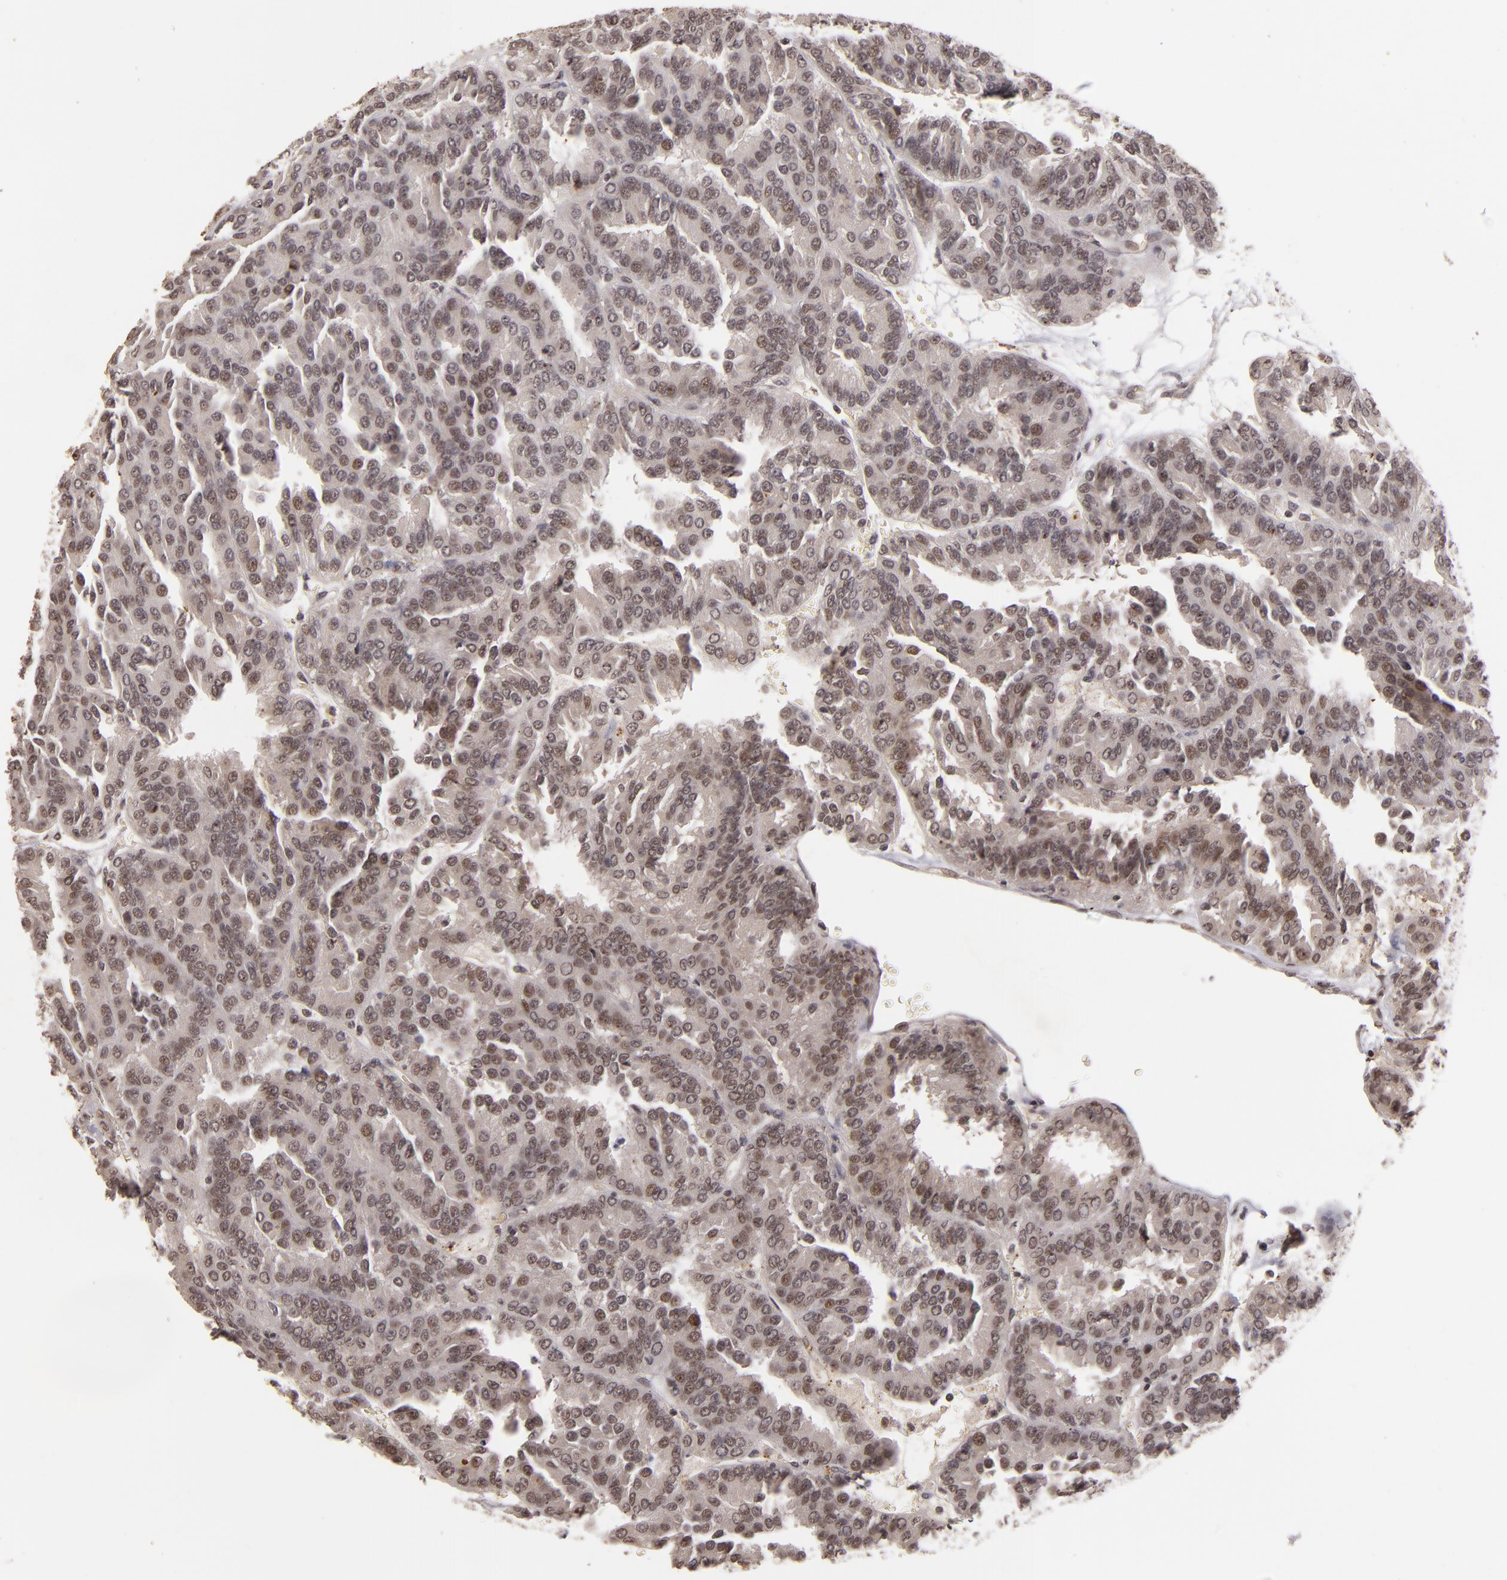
{"staining": {"intensity": "negative", "quantity": "none", "location": "none"}, "tissue": "renal cancer", "cell_type": "Tumor cells", "image_type": "cancer", "snomed": [{"axis": "morphology", "description": "Adenocarcinoma, NOS"}, {"axis": "topography", "description": "Kidney"}], "caption": "Immunohistochemistry histopathology image of neoplastic tissue: renal cancer stained with DAB (3,3'-diaminobenzidine) displays no significant protein positivity in tumor cells.", "gene": "DFFA", "patient": {"sex": "male", "age": 46}}